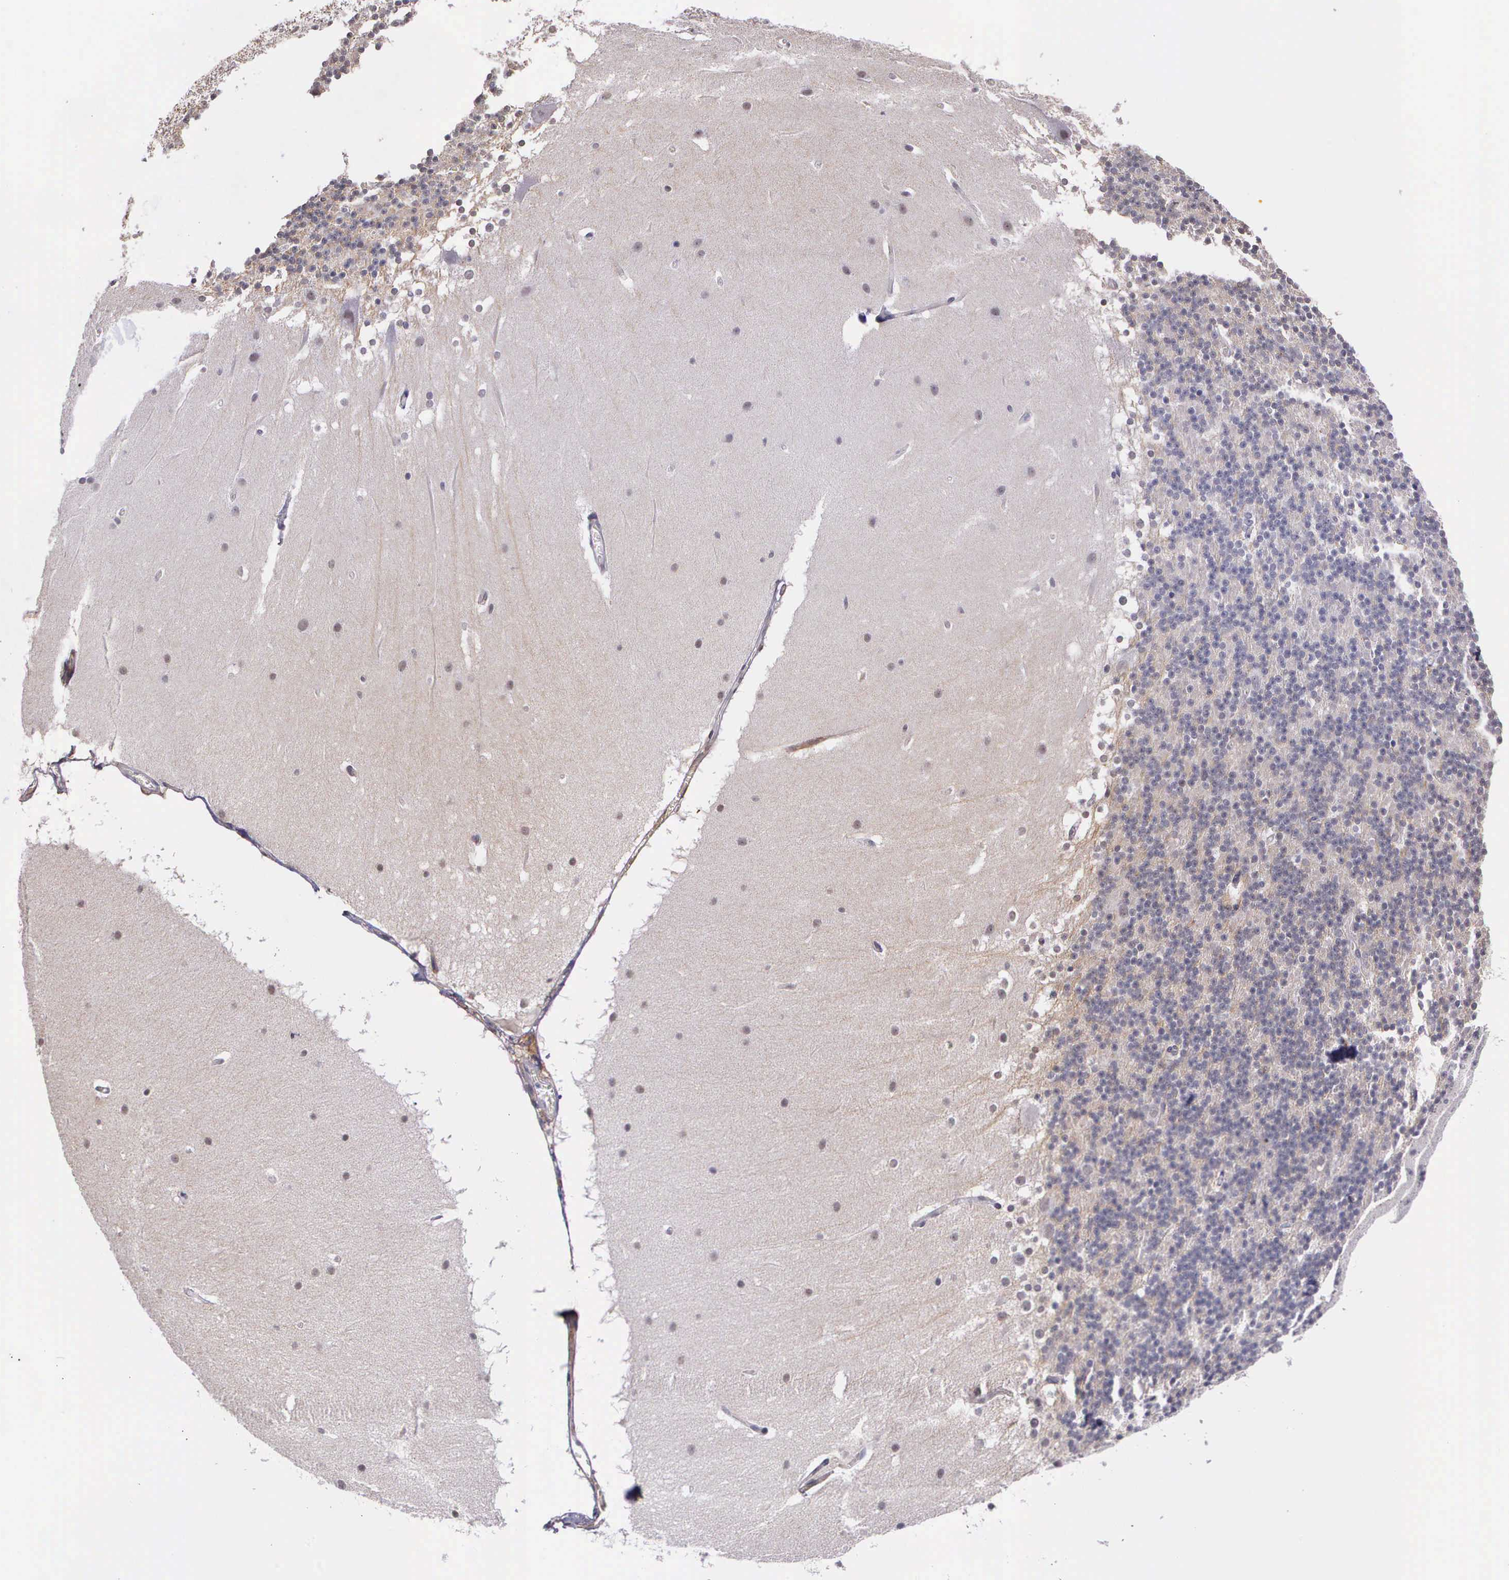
{"staining": {"intensity": "weak", "quantity": ">75%", "location": "cytoplasmic/membranous"}, "tissue": "cerebellum", "cell_type": "Cells in granular layer", "image_type": "normal", "snomed": [{"axis": "morphology", "description": "Normal tissue, NOS"}, {"axis": "topography", "description": "Cerebellum"}], "caption": "Unremarkable cerebellum shows weak cytoplasmic/membranous expression in about >75% of cells in granular layer, visualized by immunohistochemistry.", "gene": "AHNAK2", "patient": {"sex": "female", "age": 19}}